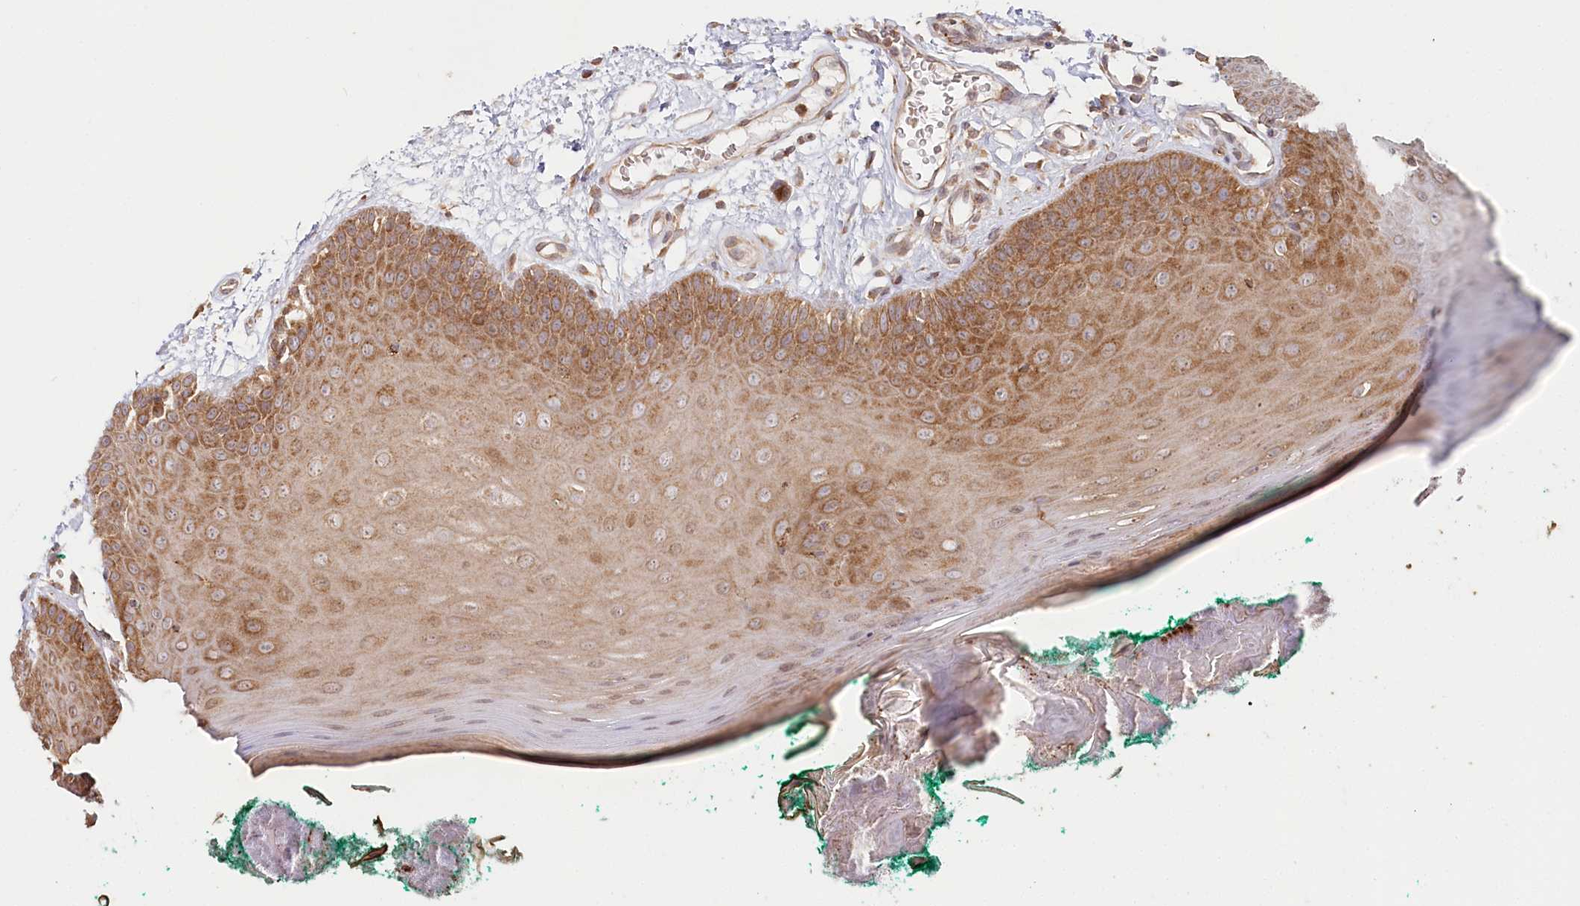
{"staining": {"intensity": "moderate", "quantity": ">75%", "location": "cytoplasmic/membranous"}, "tissue": "oral mucosa", "cell_type": "Squamous epithelial cells", "image_type": "normal", "snomed": [{"axis": "morphology", "description": "Normal tissue, NOS"}, {"axis": "topography", "description": "Skeletal muscle"}, {"axis": "topography", "description": "Oral tissue"}], "caption": "IHC image of normal human oral mucosa stained for a protein (brown), which demonstrates medium levels of moderate cytoplasmic/membranous staining in approximately >75% of squamous epithelial cells.", "gene": "OTUD4", "patient": {"sex": "male", "age": 58}}